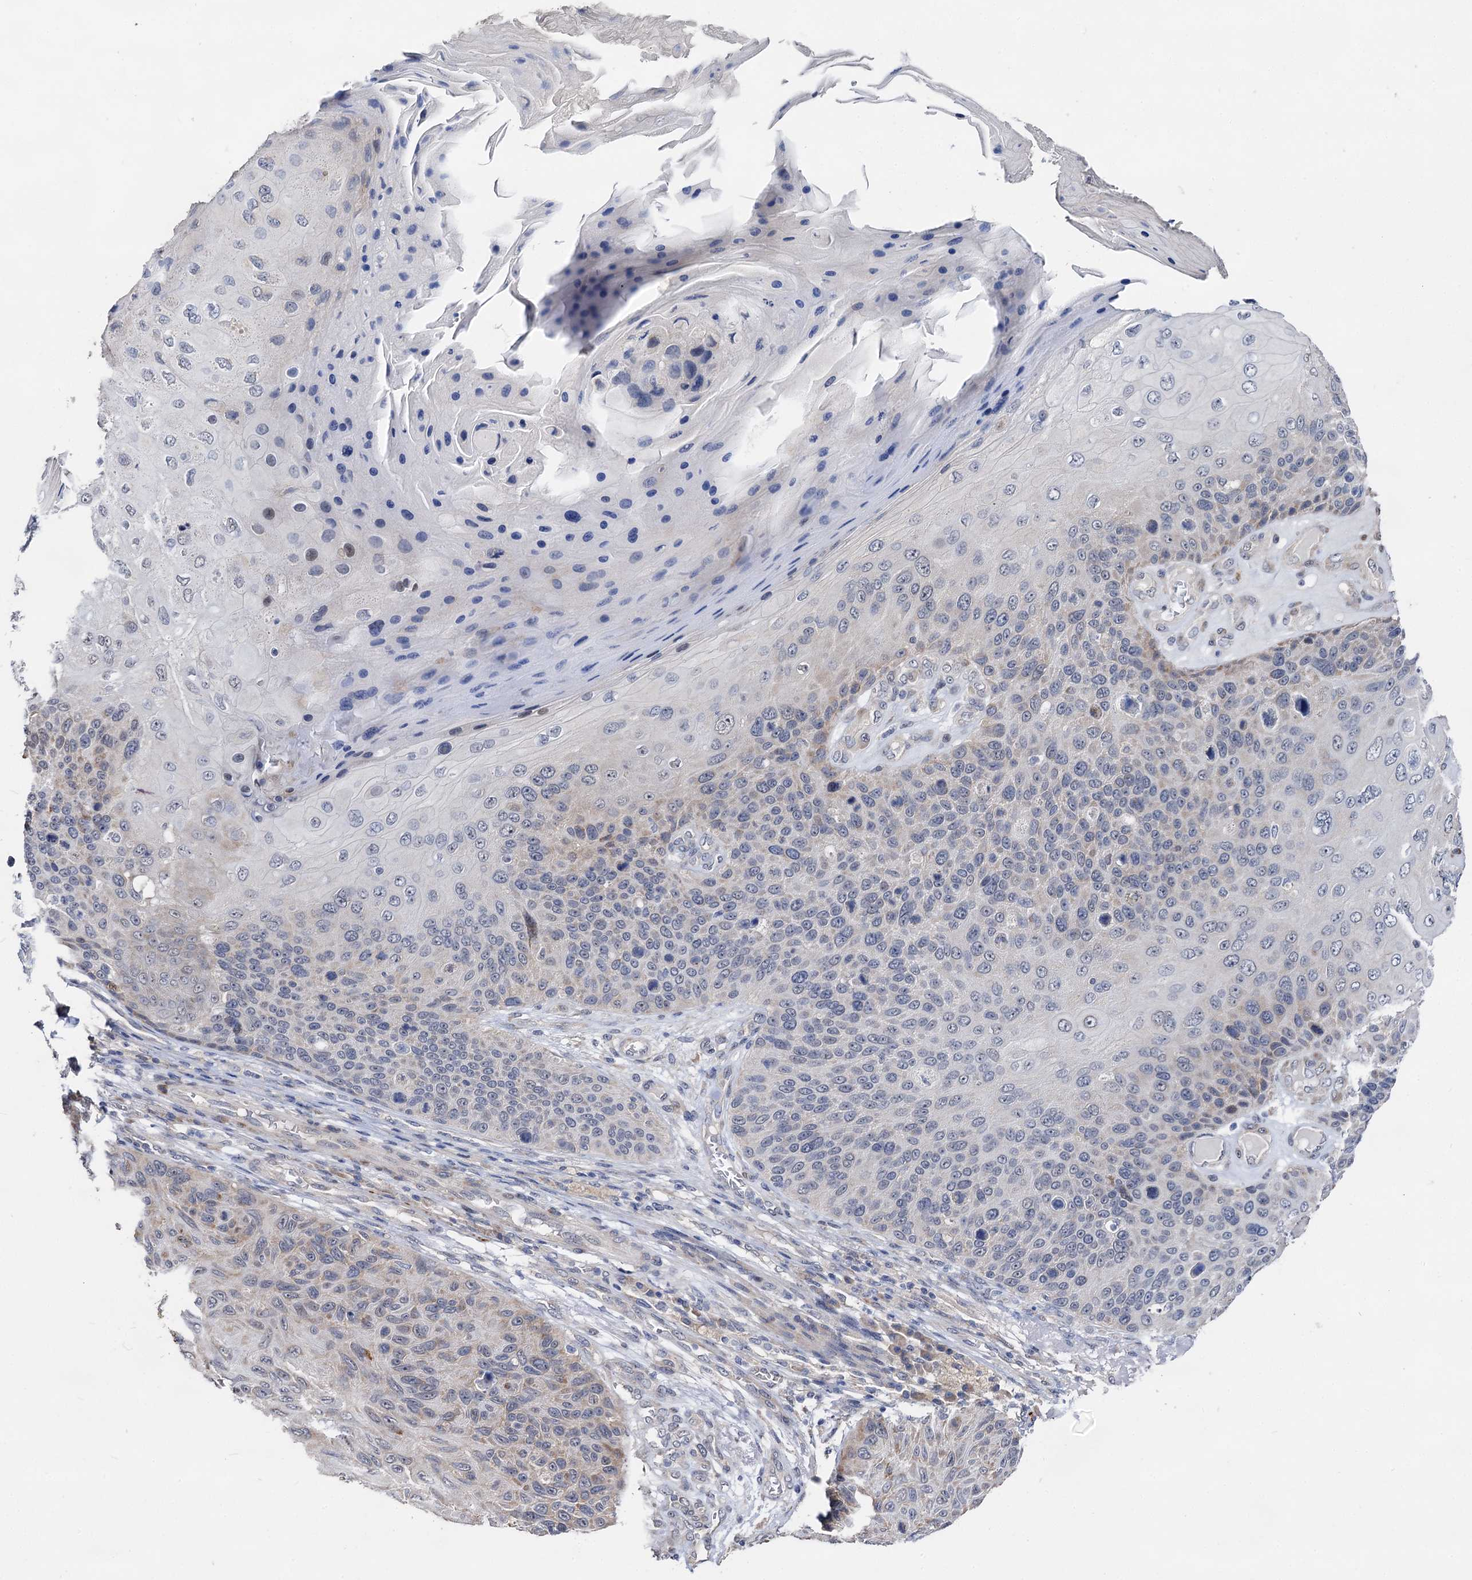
{"staining": {"intensity": "negative", "quantity": "none", "location": "none"}, "tissue": "skin cancer", "cell_type": "Tumor cells", "image_type": "cancer", "snomed": [{"axis": "morphology", "description": "Squamous cell carcinoma, NOS"}, {"axis": "topography", "description": "Skin"}], "caption": "Protein analysis of skin squamous cell carcinoma exhibits no significant positivity in tumor cells.", "gene": "CAPRIN2", "patient": {"sex": "female", "age": 88}}